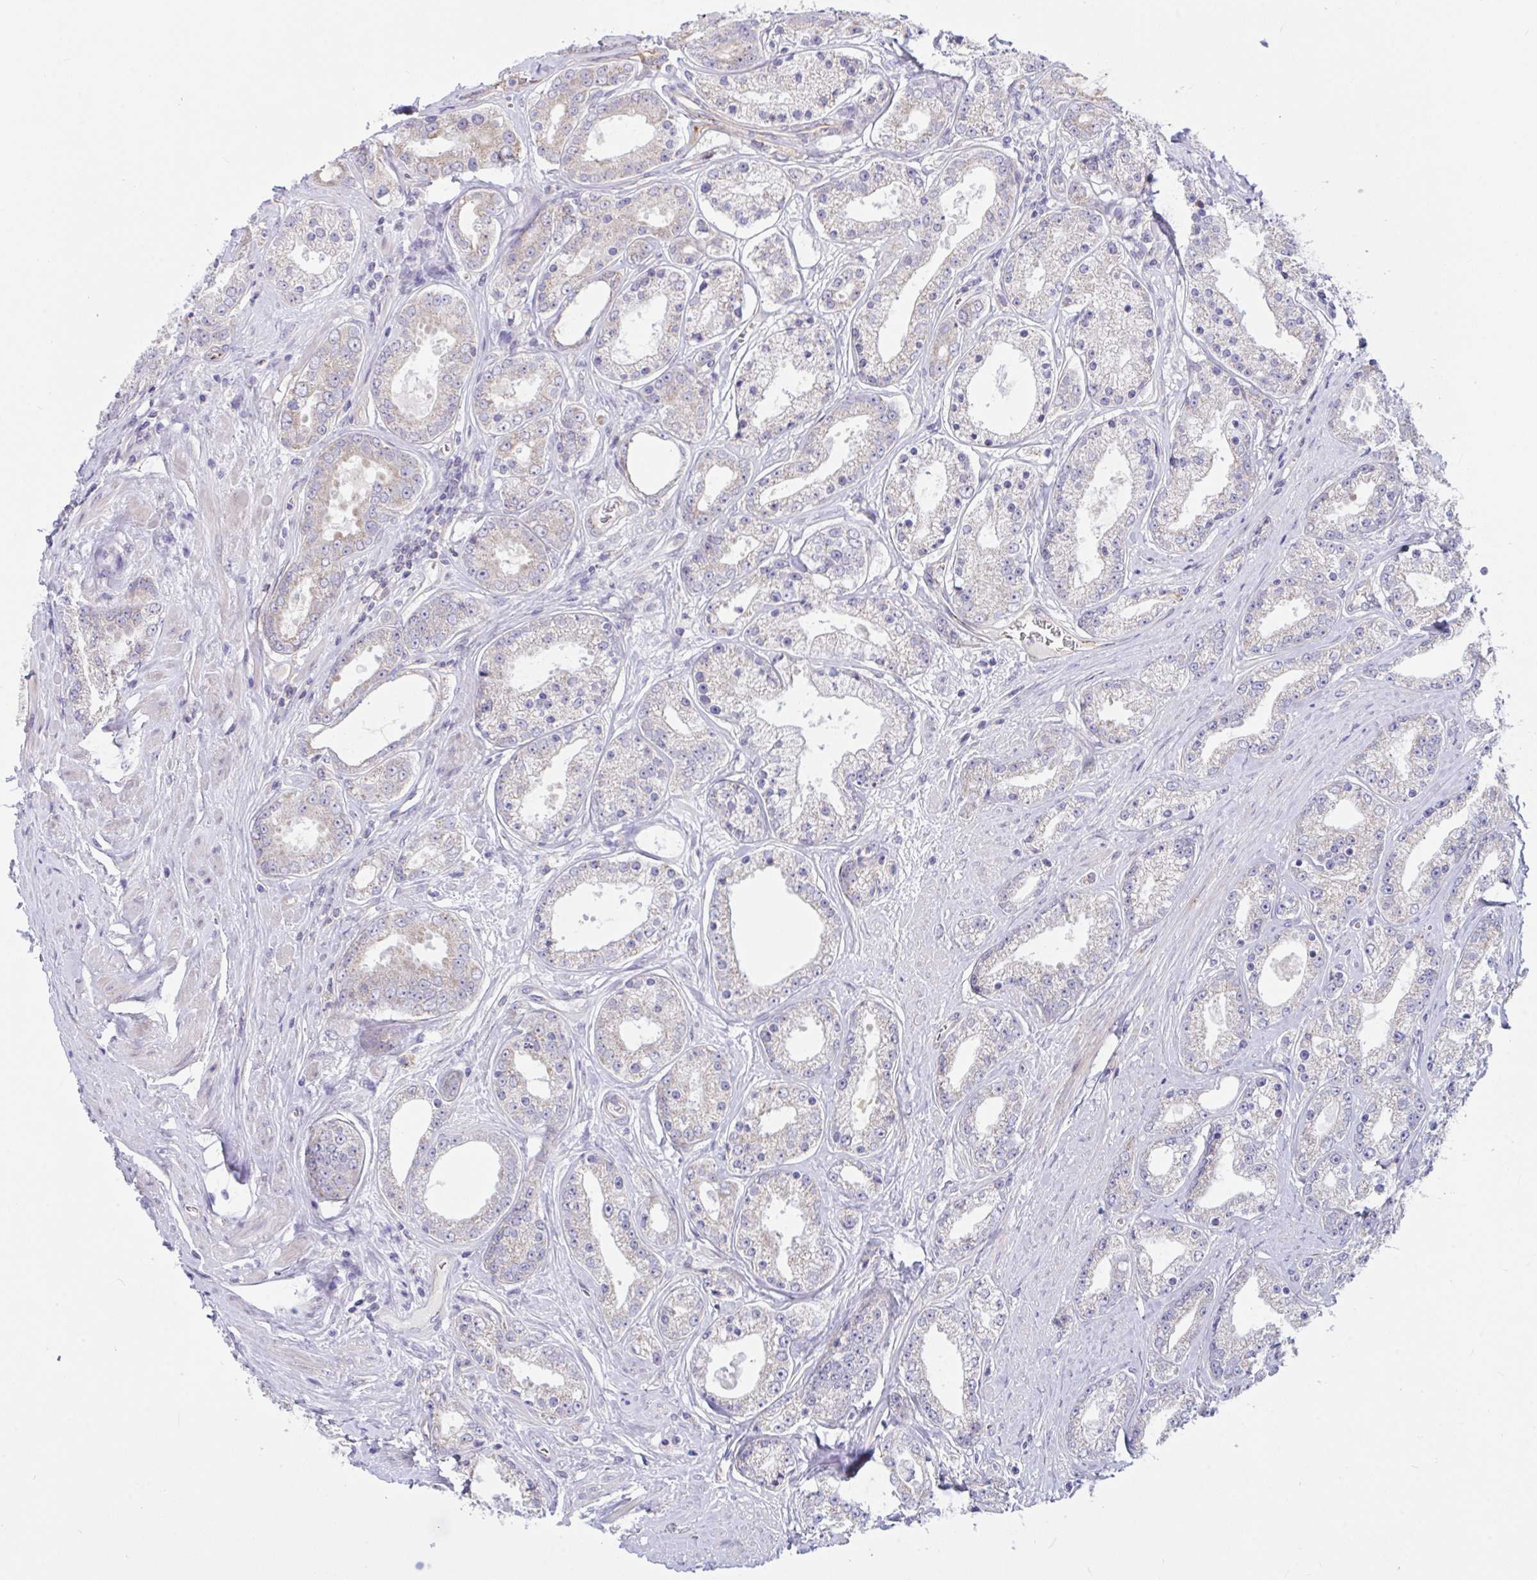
{"staining": {"intensity": "negative", "quantity": "none", "location": "none"}, "tissue": "prostate cancer", "cell_type": "Tumor cells", "image_type": "cancer", "snomed": [{"axis": "morphology", "description": "Adenocarcinoma, High grade"}, {"axis": "topography", "description": "Prostate"}], "caption": "IHC of prostate adenocarcinoma (high-grade) demonstrates no expression in tumor cells. (DAB (3,3'-diaminobenzidine) immunohistochemistry with hematoxylin counter stain).", "gene": "IL37", "patient": {"sex": "male", "age": 66}}